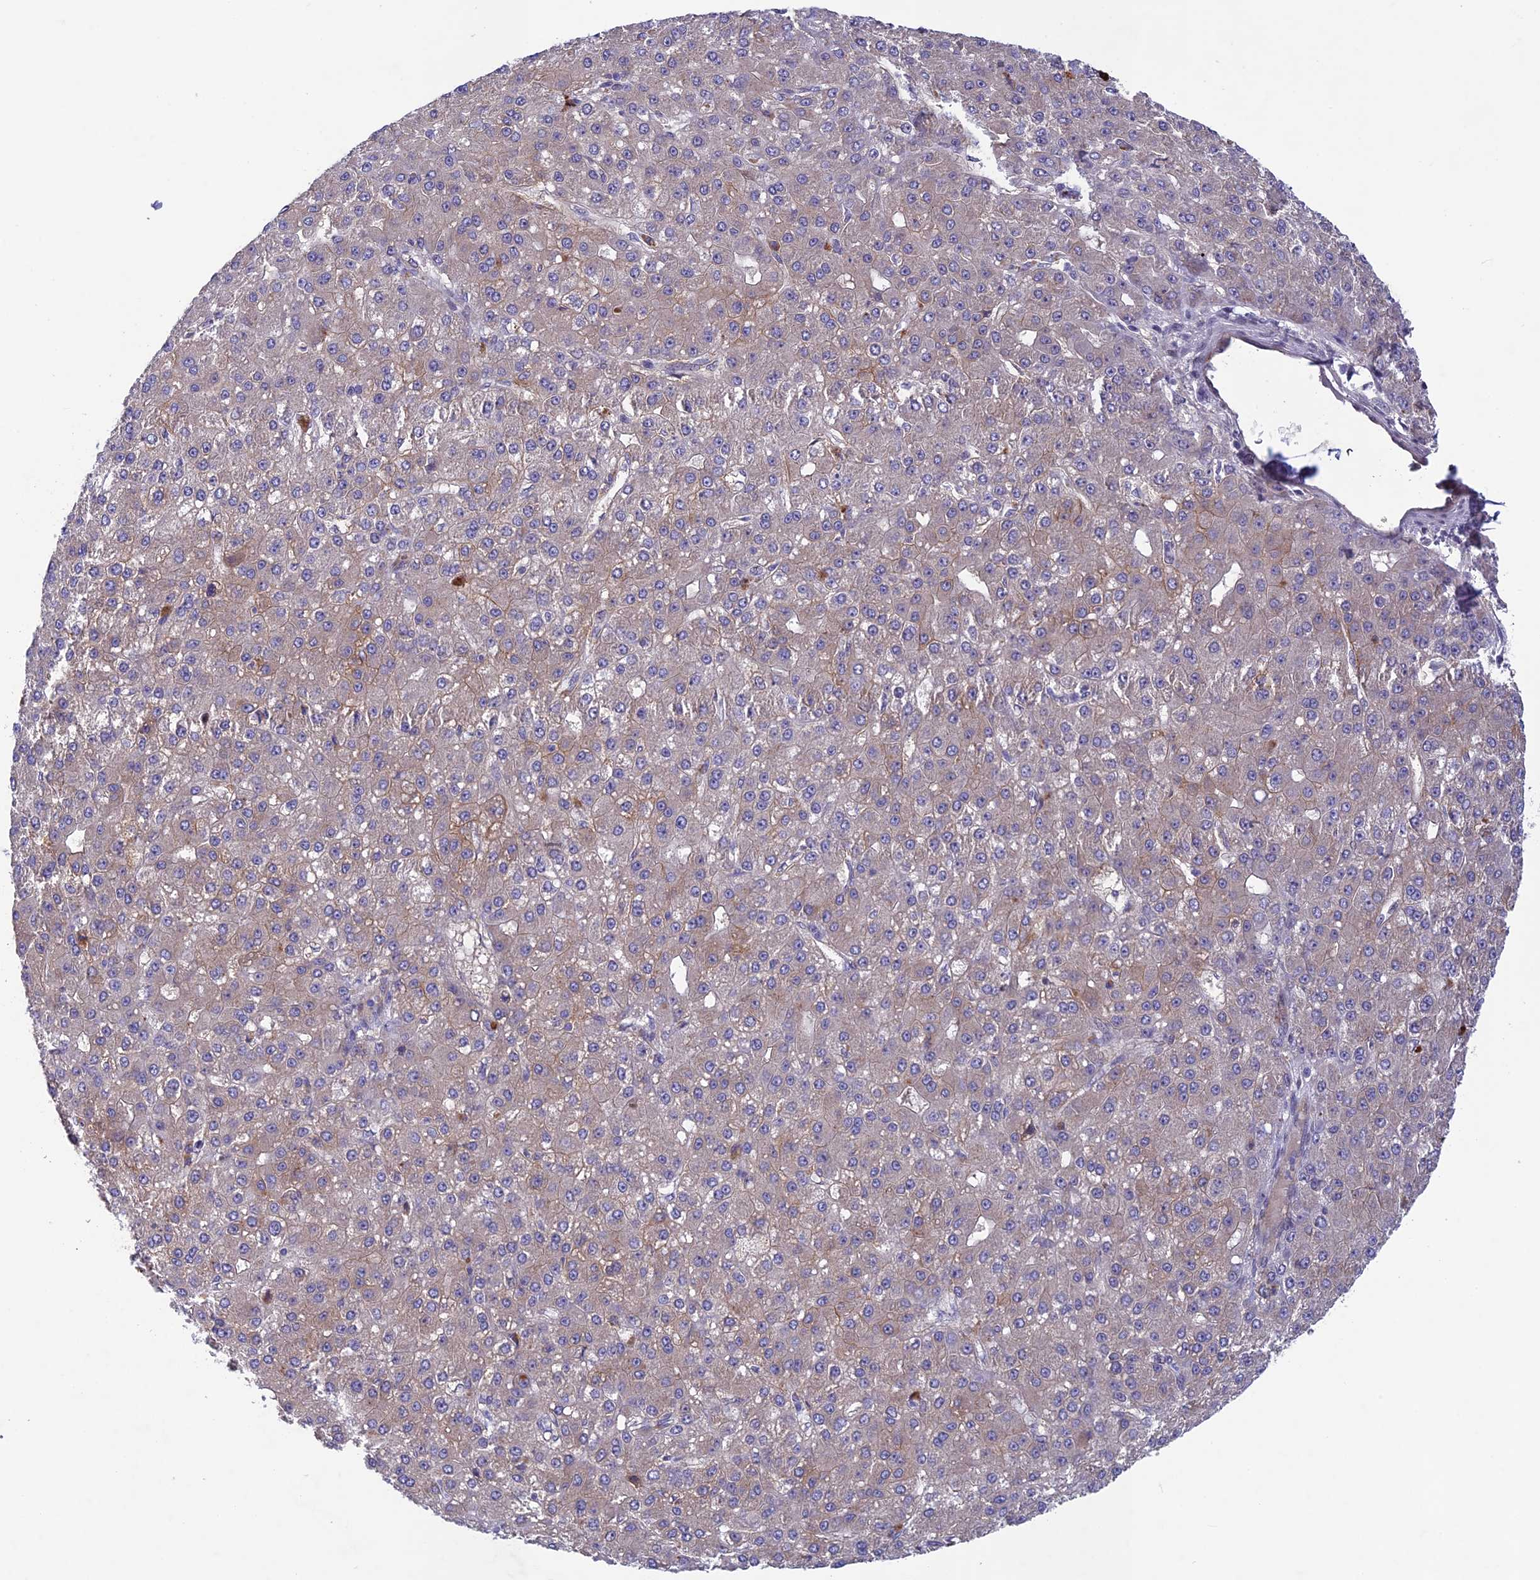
{"staining": {"intensity": "moderate", "quantity": "25%-75%", "location": "cytoplasmic/membranous"}, "tissue": "liver cancer", "cell_type": "Tumor cells", "image_type": "cancer", "snomed": [{"axis": "morphology", "description": "Carcinoma, Hepatocellular, NOS"}, {"axis": "topography", "description": "Liver"}], "caption": "There is medium levels of moderate cytoplasmic/membranous positivity in tumor cells of liver cancer (hepatocellular carcinoma), as demonstrated by immunohistochemical staining (brown color).", "gene": "FKBPL", "patient": {"sex": "male", "age": 67}}